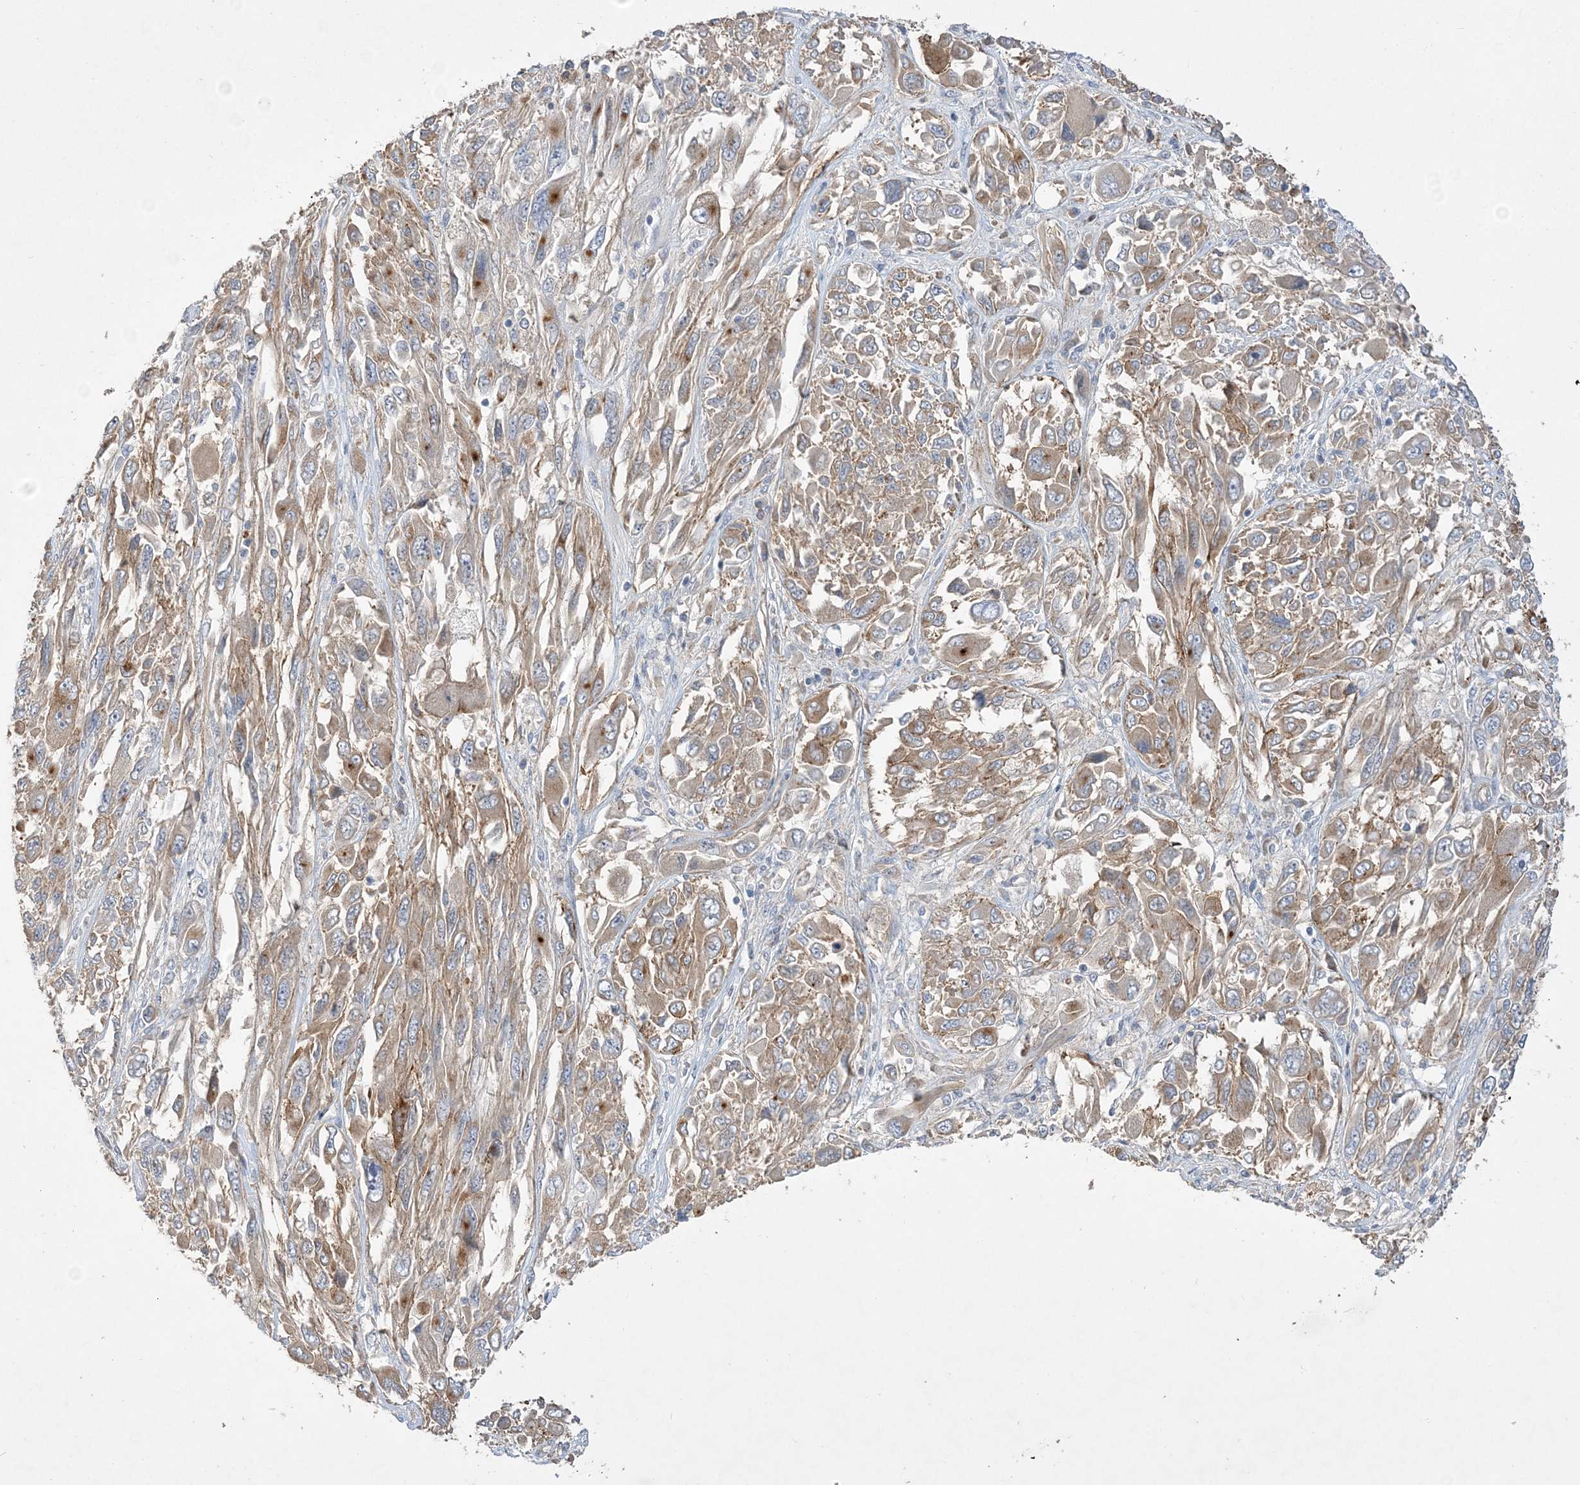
{"staining": {"intensity": "moderate", "quantity": "25%-75%", "location": "cytoplasmic/membranous"}, "tissue": "melanoma", "cell_type": "Tumor cells", "image_type": "cancer", "snomed": [{"axis": "morphology", "description": "Malignant melanoma, NOS"}, {"axis": "topography", "description": "Skin"}], "caption": "IHC photomicrograph of human malignant melanoma stained for a protein (brown), which reveals medium levels of moderate cytoplasmic/membranous staining in approximately 25%-75% of tumor cells.", "gene": "ADCK2", "patient": {"sex": "female", "age": 91}}